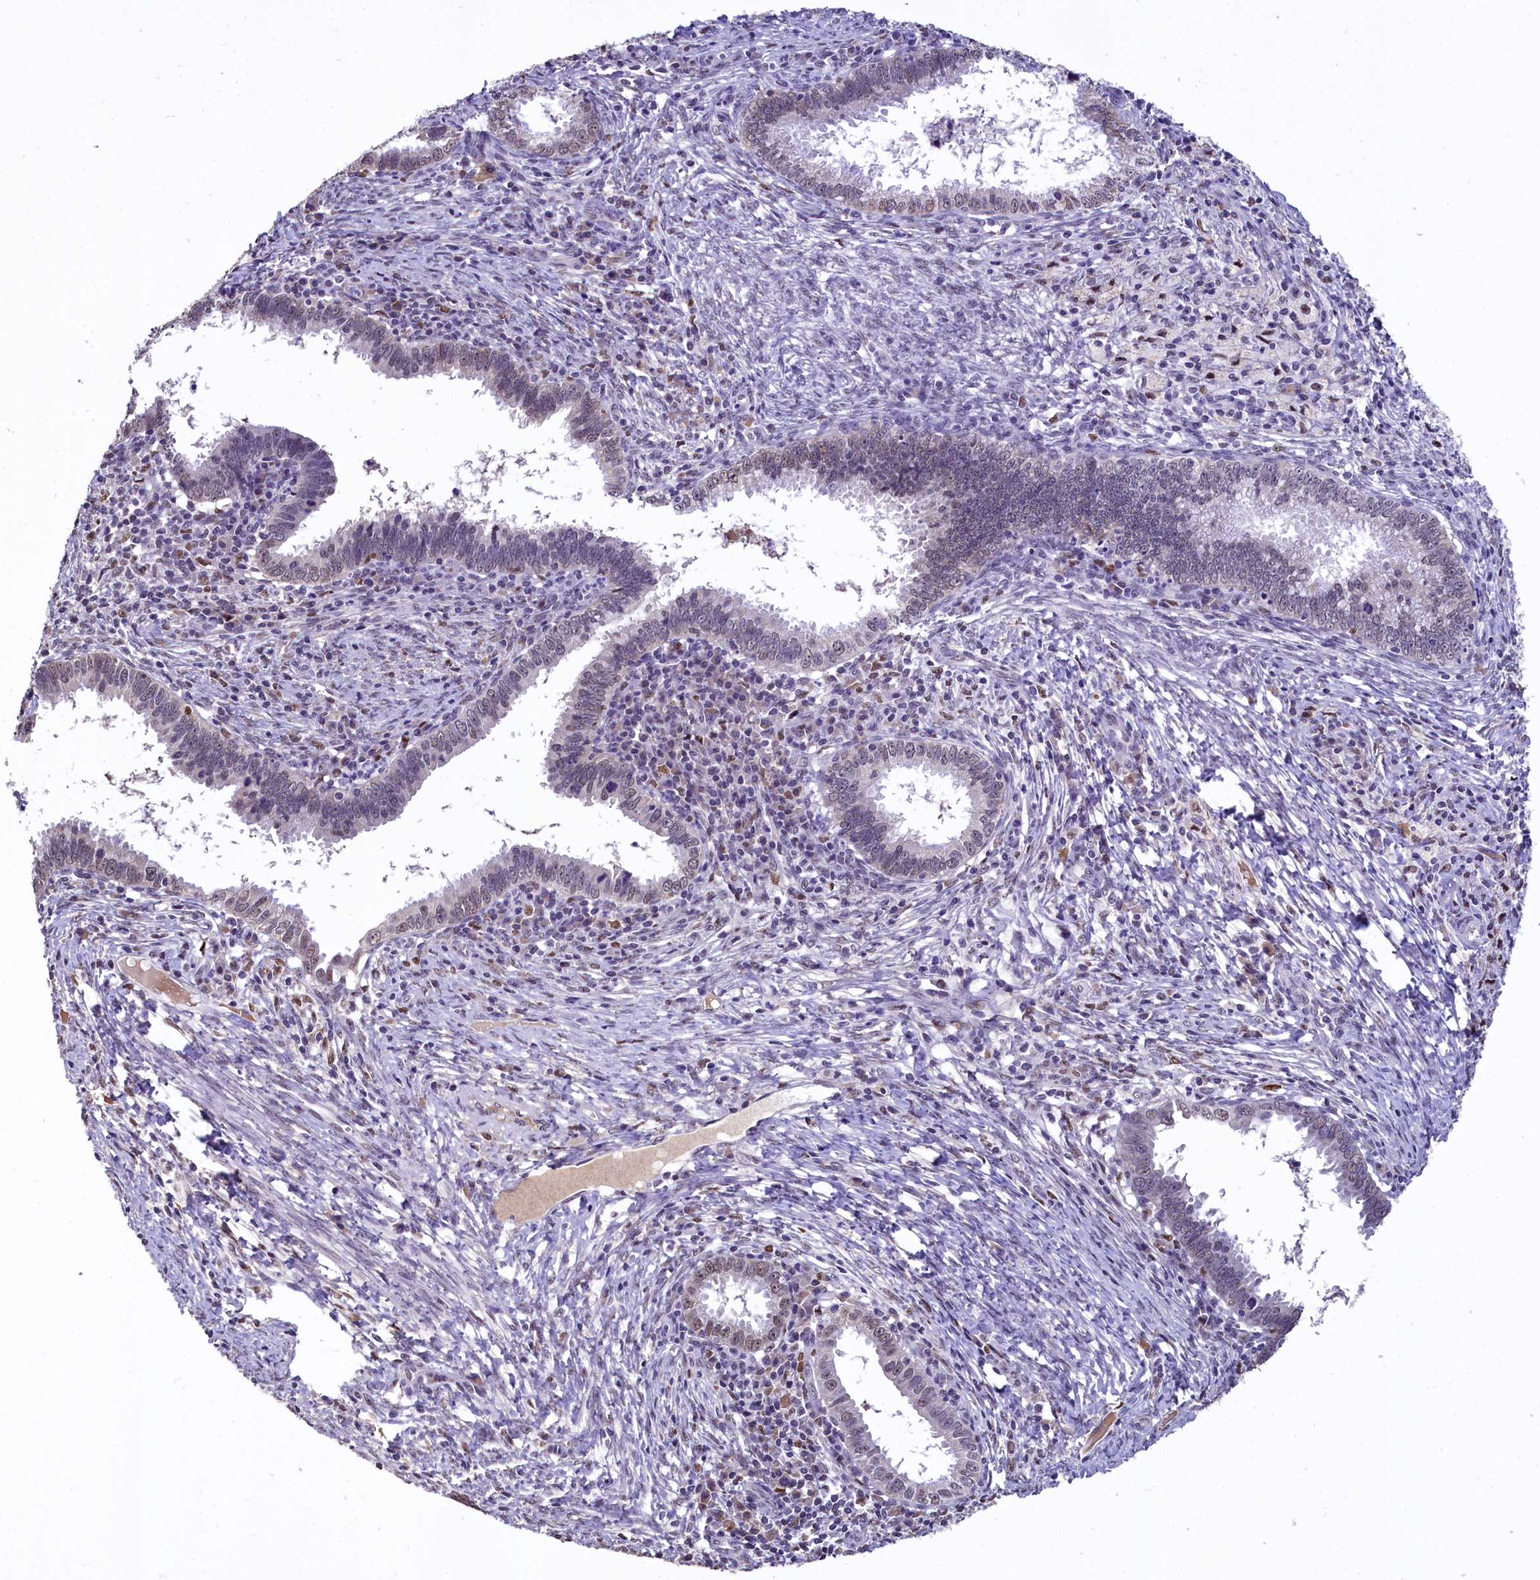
{"staining": {"intensity": "weak", "quantity": "<25%", "location": "nuclear"}, "tissue": "cervical cancer", "cell_type": "Tumor cells", "image_type": "cancer", "snomed": [{"axis": "morphology", "description": "Adenocarcinoma, NOS"}, {"axis": "topography", "description": "Cervix"}], "caption": "Immunohistochemistry of adenocarcinoma (cervical) demonstrates no staining in tumor cells.", "gene": "HECTD4", "patient": {"sex": "female", "age": 36}}